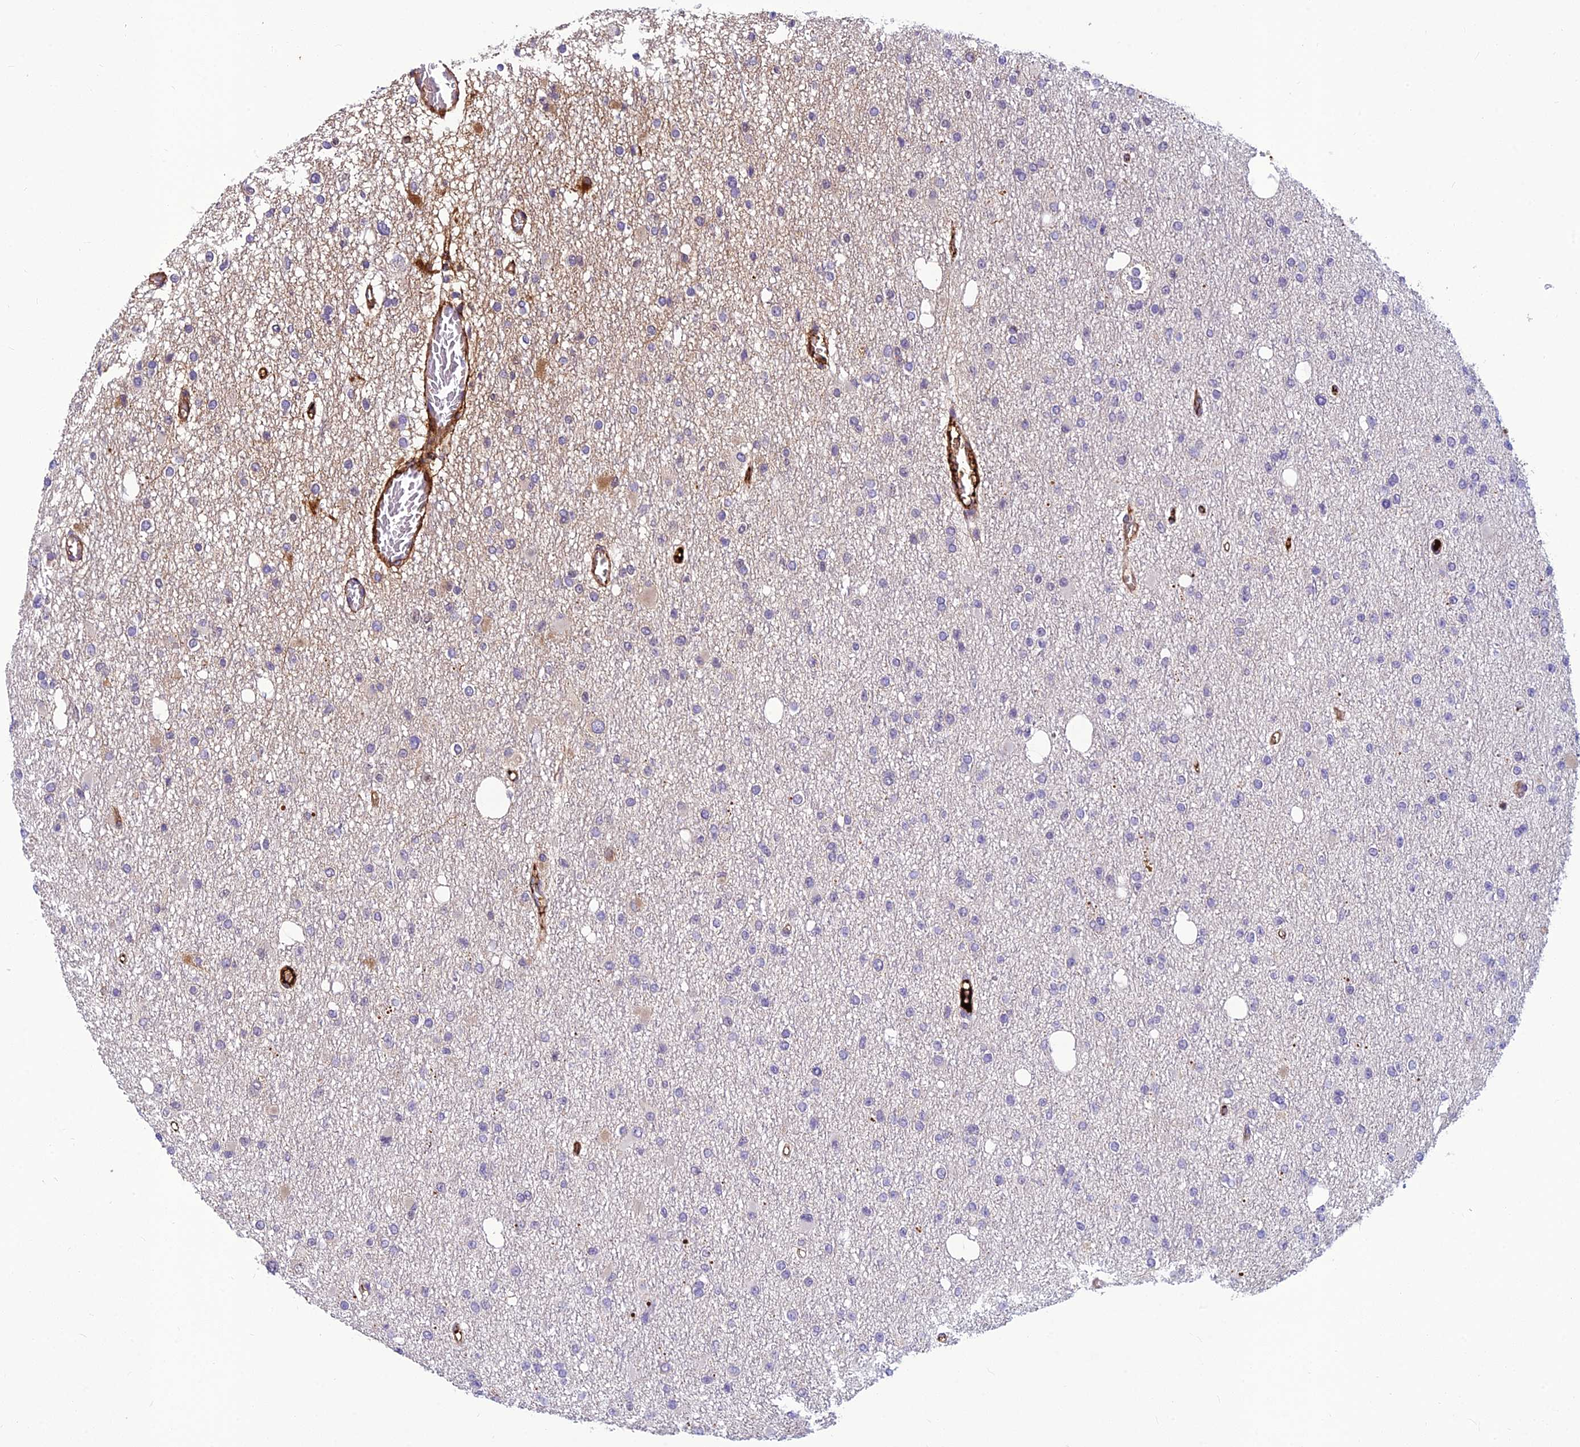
{"staining": {"intensity": "negative", "quantity": "none", "location": "none"}, "tissue": "glioma", "cell_type": "Tumor cells", "image_type": "cancer", "snomed": [{"axis": "morphology", "description": "Glioma, malignant, Low grade"}, {"axis": "topography", "description": "Brain"}], "caption": "Protein analysis of malignant glioma (low-grade) demonstrates no significant positivity in tumor cells.", "gene": "CLEC11A", "patient": {"sex": "female", "age": 22}}